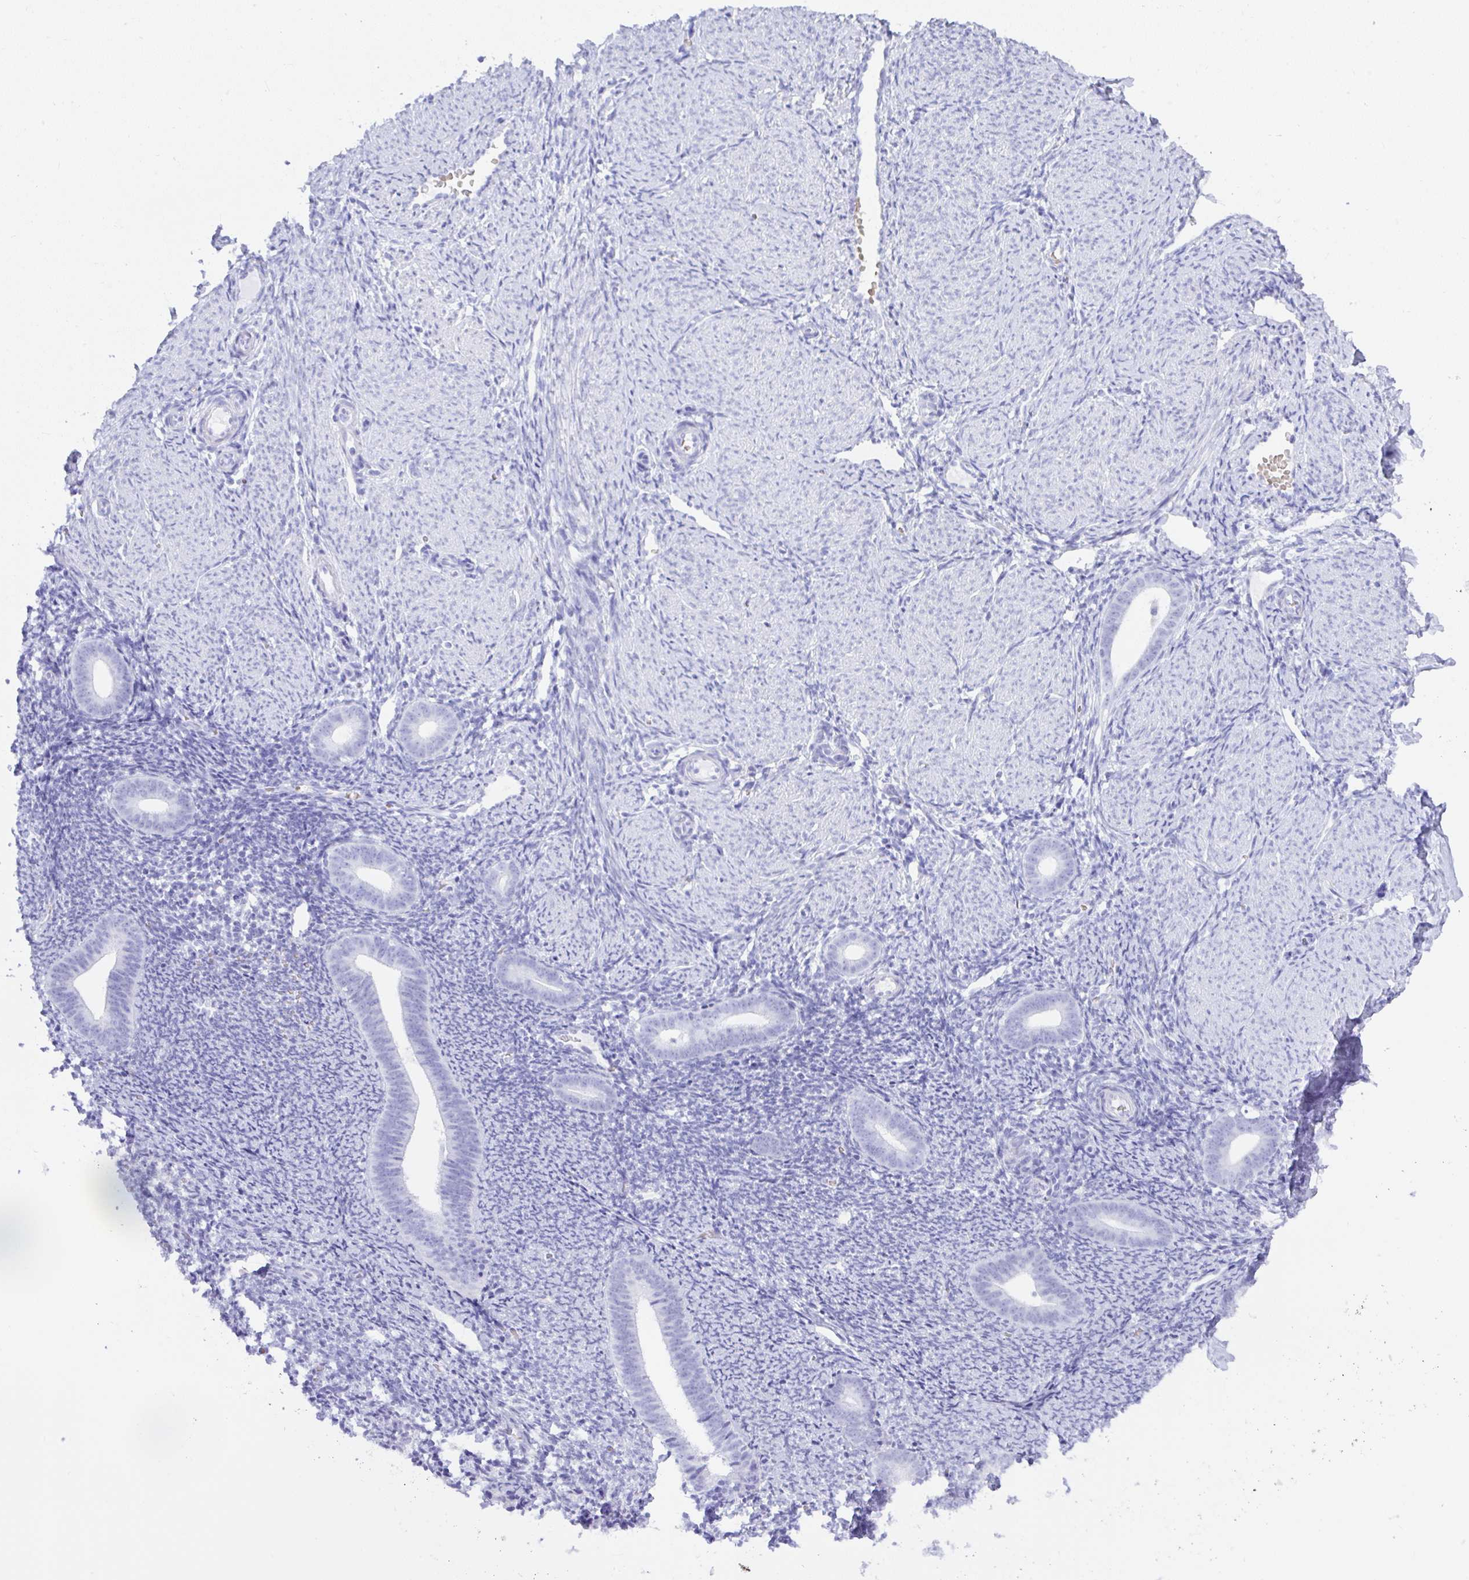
{"staining": {"intensity": "negative", "quantity": "none", "location": "none"}, "tissue": "endometrium", "cell_type": "Cells in endometrial stroma", "image_type": "normal", "snomed": [{"axis": "morphology", "description": "Normal tissue, NOS"}, {"axis": "topography", "description": "Endometrium"}], "caption": "This is an immunohistochemistry (IHC) micrograph of normal endometrium. There is no positivity in cells in endometrial stroma.", "gene": "SEL1L2", "patient": {"sex": "female", "age": 39}}